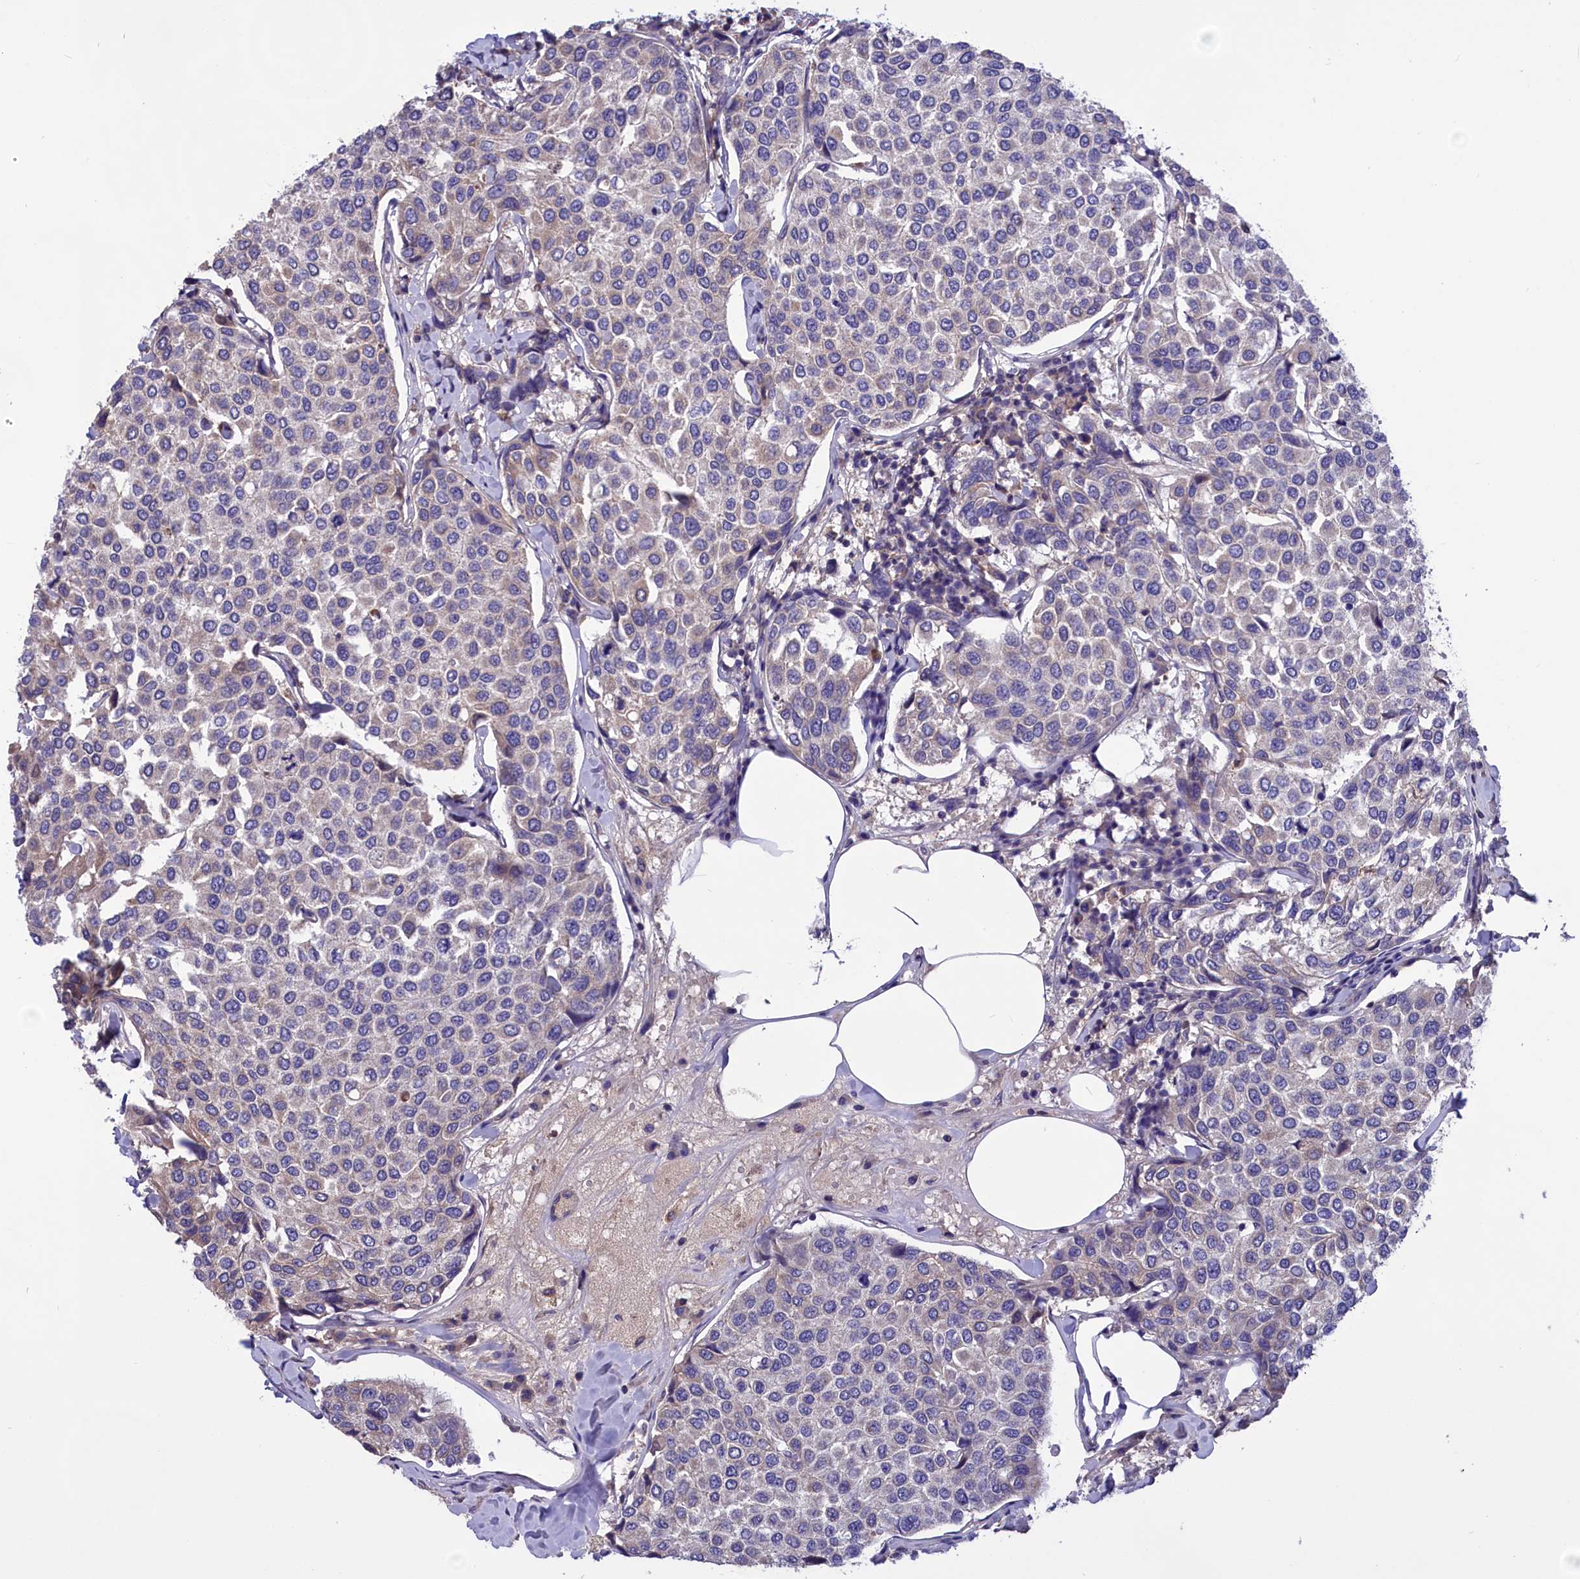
{"staining": {"intensity": "weak", "quantity": "<25%", "location": "cytoplasmic/membranous"}, "tissue": "breast cancer", "cell_type": "Tumor cells", "image_type": "cancer", "snomed": [{"axis": "morphology", "description": "Duct carcinoma"}, {"axis": "topography", "description": "Breast"}], "caption": "A high-resolution photomicrograph shows immunohistochemistry staining of breast cancer (intraductal carcinoma), which shows no significant staining in tumor cells.", "gene": "AMDHD2", "patient": {"sex": "female", "age": 55}}